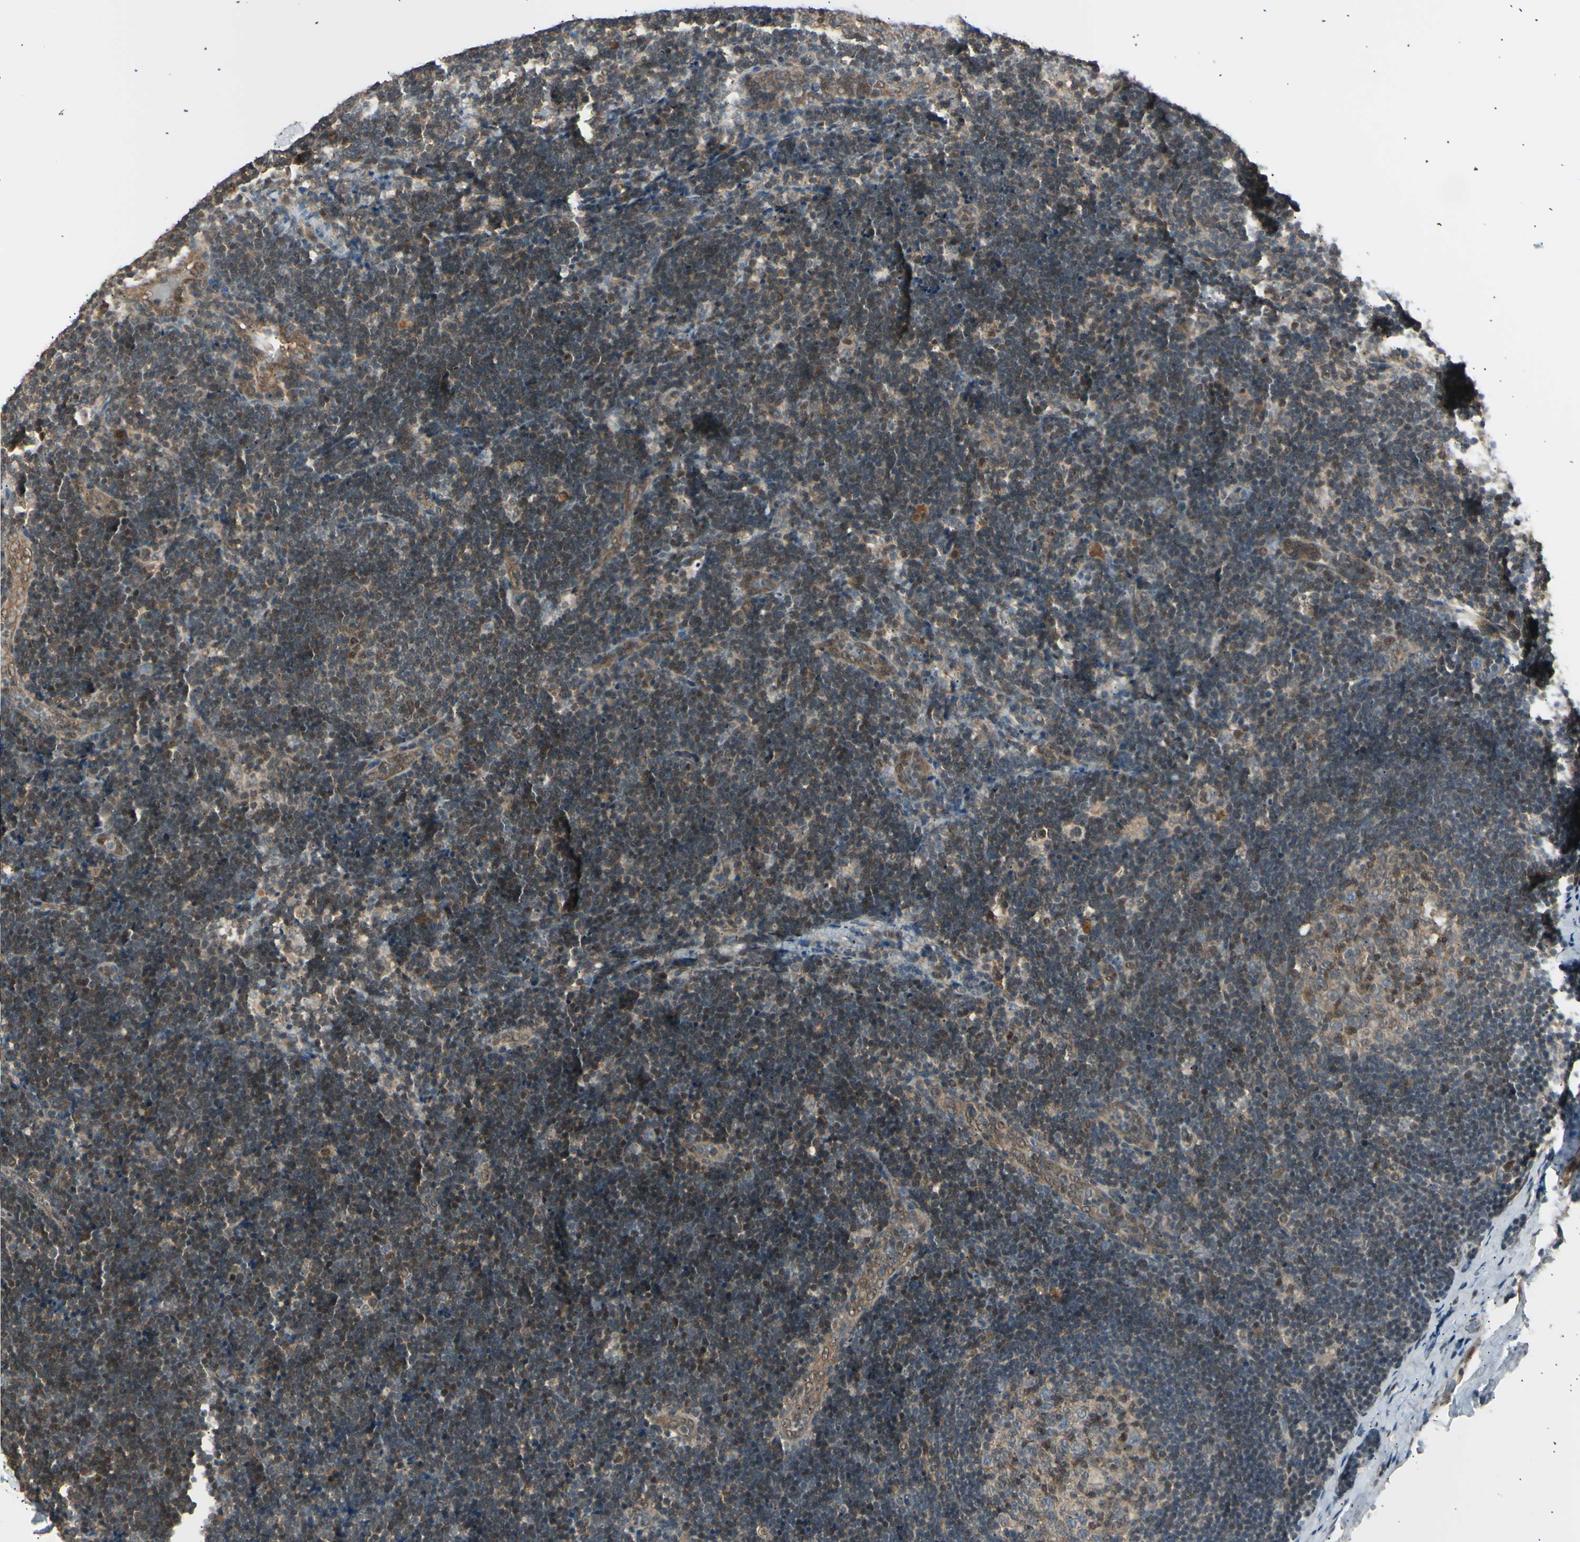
{"staining": {"intensity": "moderate", "quantity": ">75%", "location": "cytoplasmic/membranous"}, "tissue": "lymph node", "cell_type": "Germinal center cells", "image_type": "normal", "snomed": [{"axis": "morphology", "description": "Normal tissue, NOS"}, {"axis": "topography", "description": "Lymph node"}], "caption": "This micrograph reveals immunohistochemistry (IHC) staining of normal lymph node, with medium moderate cytoplasmic/membranous staining in about >75% of germinal center cells.", "gene": "PSMD5", "patient": {"sex": "female", "age": 14}}